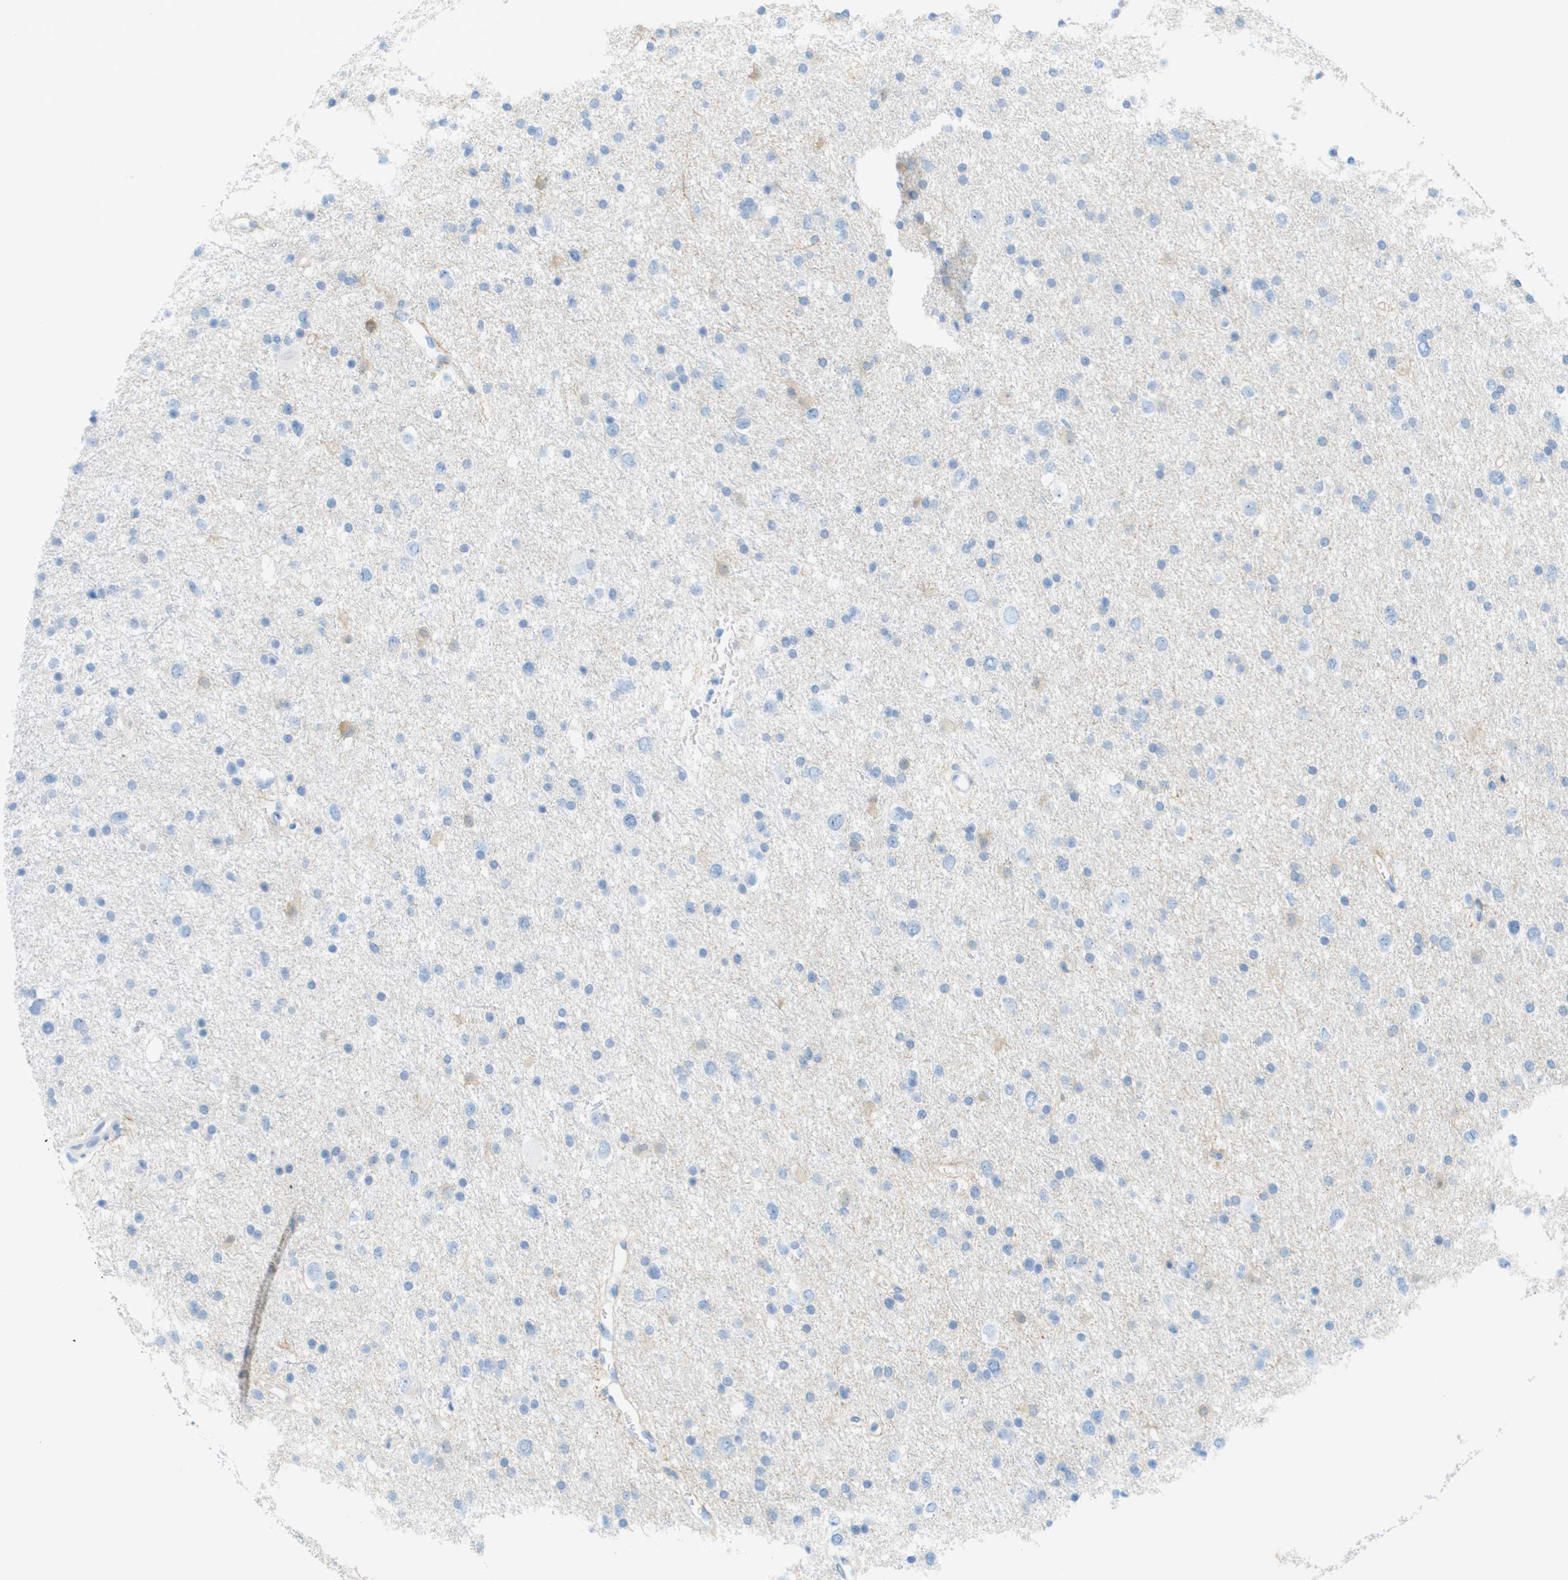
{"staining": {"intensity": "negative", "quantity": "none", "location": "none"}, "tissue": "glioma", "cell_type": "Tumor cells", "image_type": "cancer", "snomed": [{"axis": "morphology", "description": "Glioma, malignant, Low grade"}, {"axis": "topography", "description": "Brain"}], "caption": "High power microscopy photomicrograph of an immunohistochemistry histopathology image of malignant glioma (low-grade), revealing no significant expression in tumor cells.", "gene": "CUL9", "patient": {"sex": "female", "age": 37}}